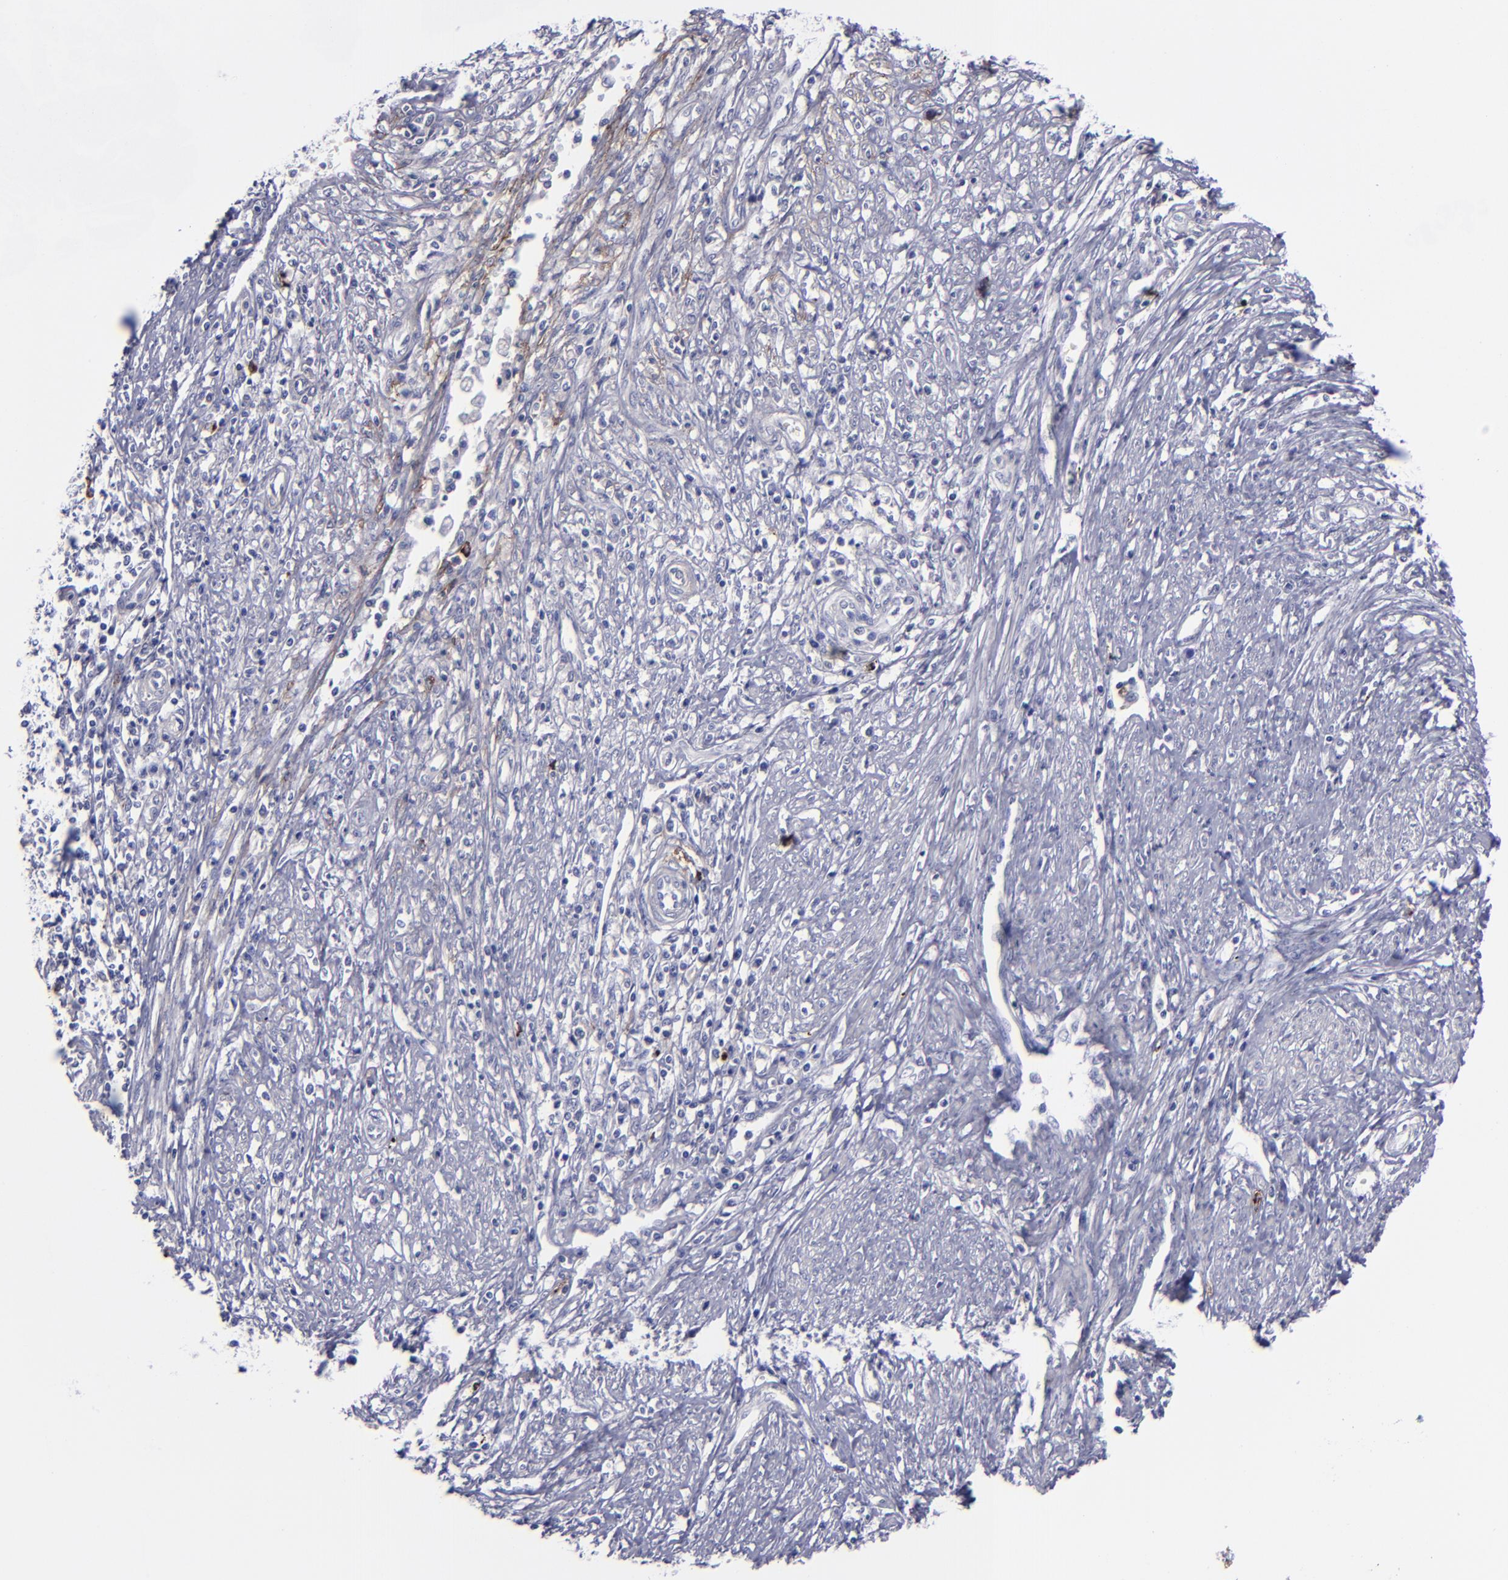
{"staining": {"intensity": "negative", "quantity": "none", "location": "none"}, "tissue": "cervical cancer", "cell_type": "Tumor cells", "image_type": "cancer", "snomed": [{"axis": "morphology", "description": "Adenocarcinoma, NOS"}, {"axis": "topography", "description": "Cervix"}], "caption": "A histopathology image of cervical adenocarcinoma stained for a protein demonstrates no brown staining in tumor cells.", "gene": "ANPEP", "patient": {"sex": "female", "age": 36}}